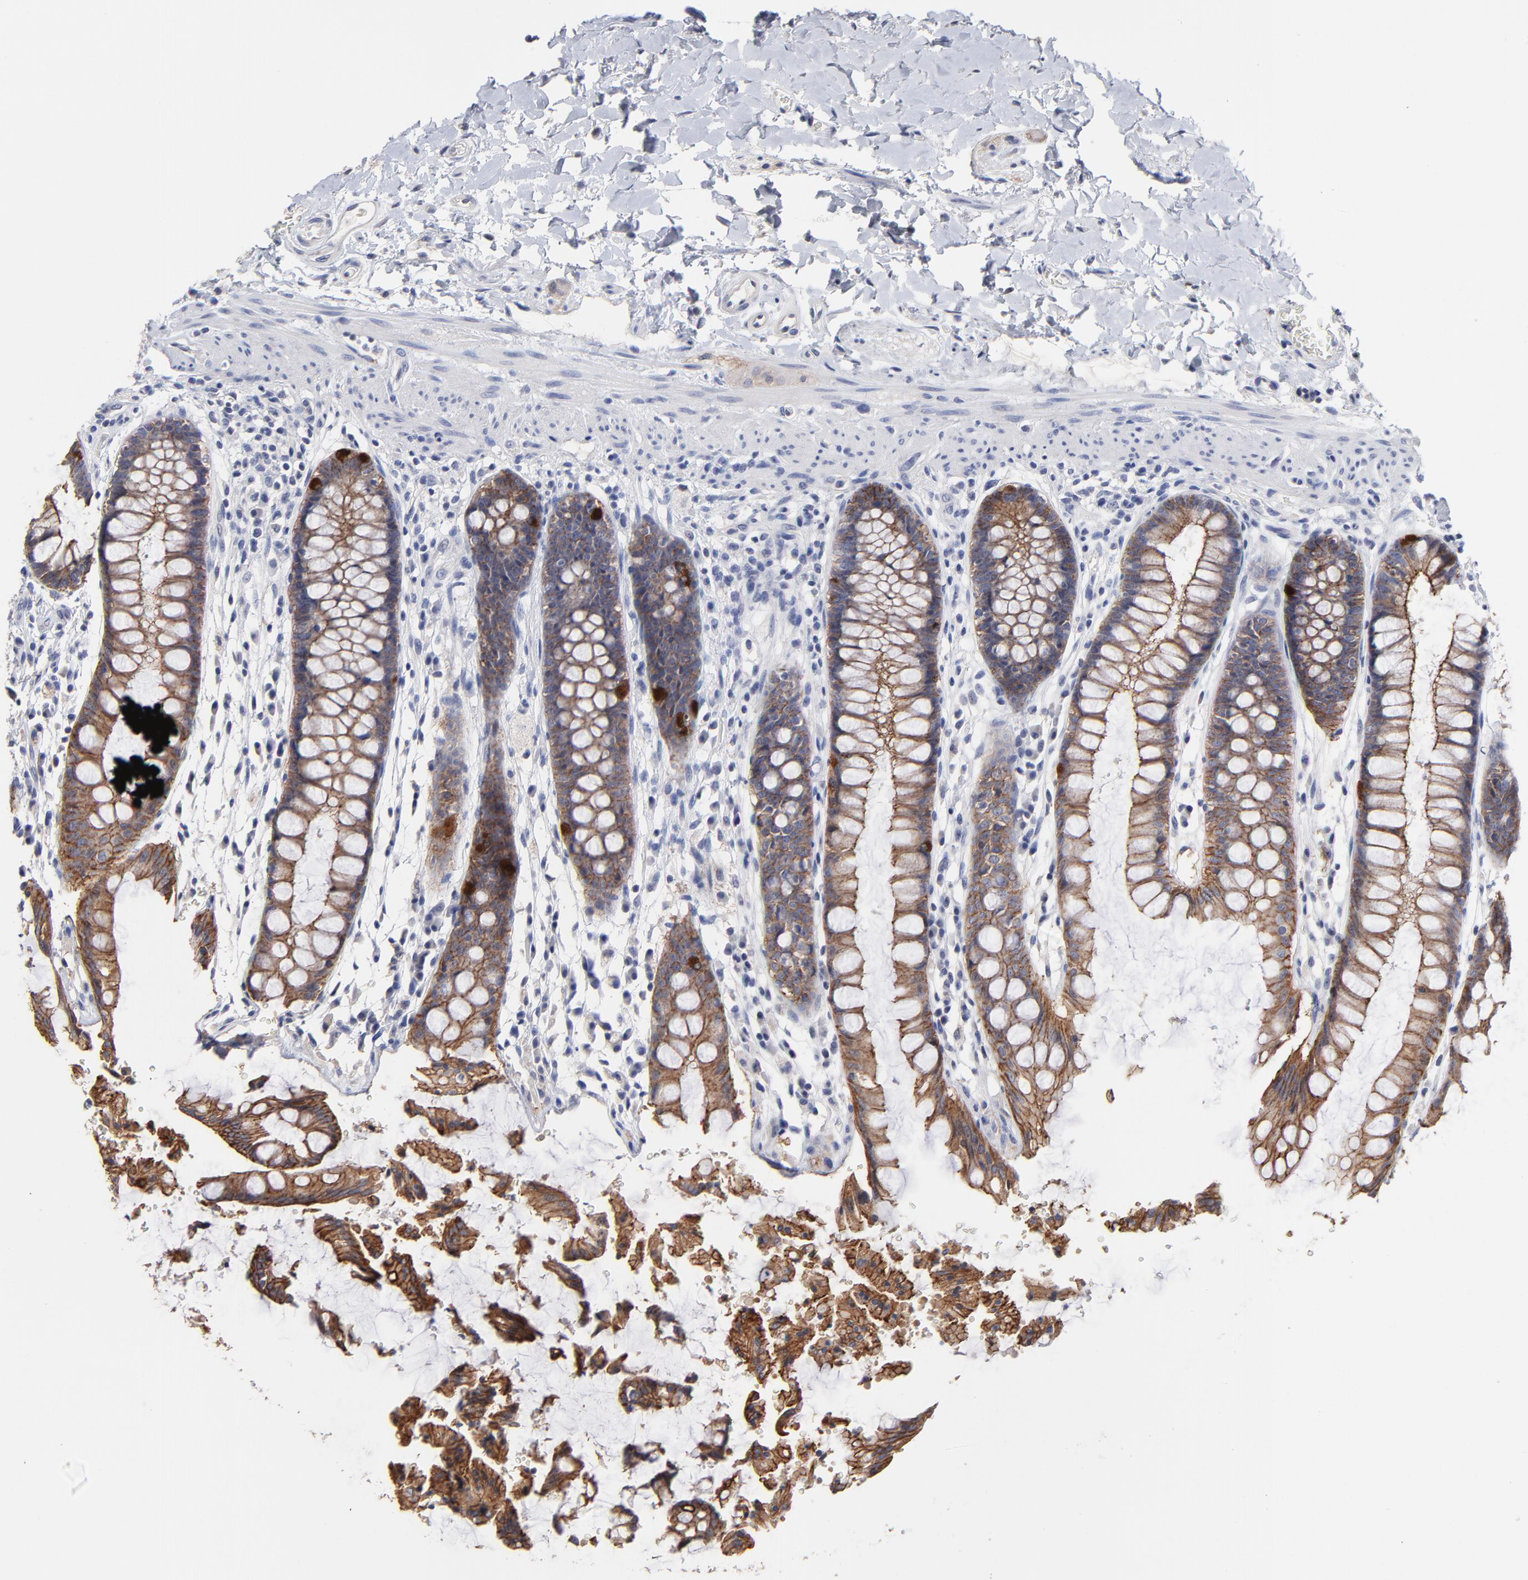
{"staining": {"intensity": "strong", "quantity": "<25%", "location": "cytoplasmic/membranous"}, "tissue": "rectum", "cell_type": "Glandular cells", "image_type": "normal", "snomed": [{"axis": "morphology", "description": "Normal tissue, NOS"}, {"axis": "topography", "description": "Rectum"}], "caption": "Immunohistochemistry (IHC) (DAB (3,3'-diaminobenzidine)) staining of benign rectum reveals strong cytoplasmic/membranous protein positivity in approximately <25% of glandular cells. The protein of interest is stained brown, and the nuclei are stained in blue (DAB IHC with brightfield microscopy, high magnification).", "gene": "CXADR", "patient": {"sex": "female", "age": 46}}